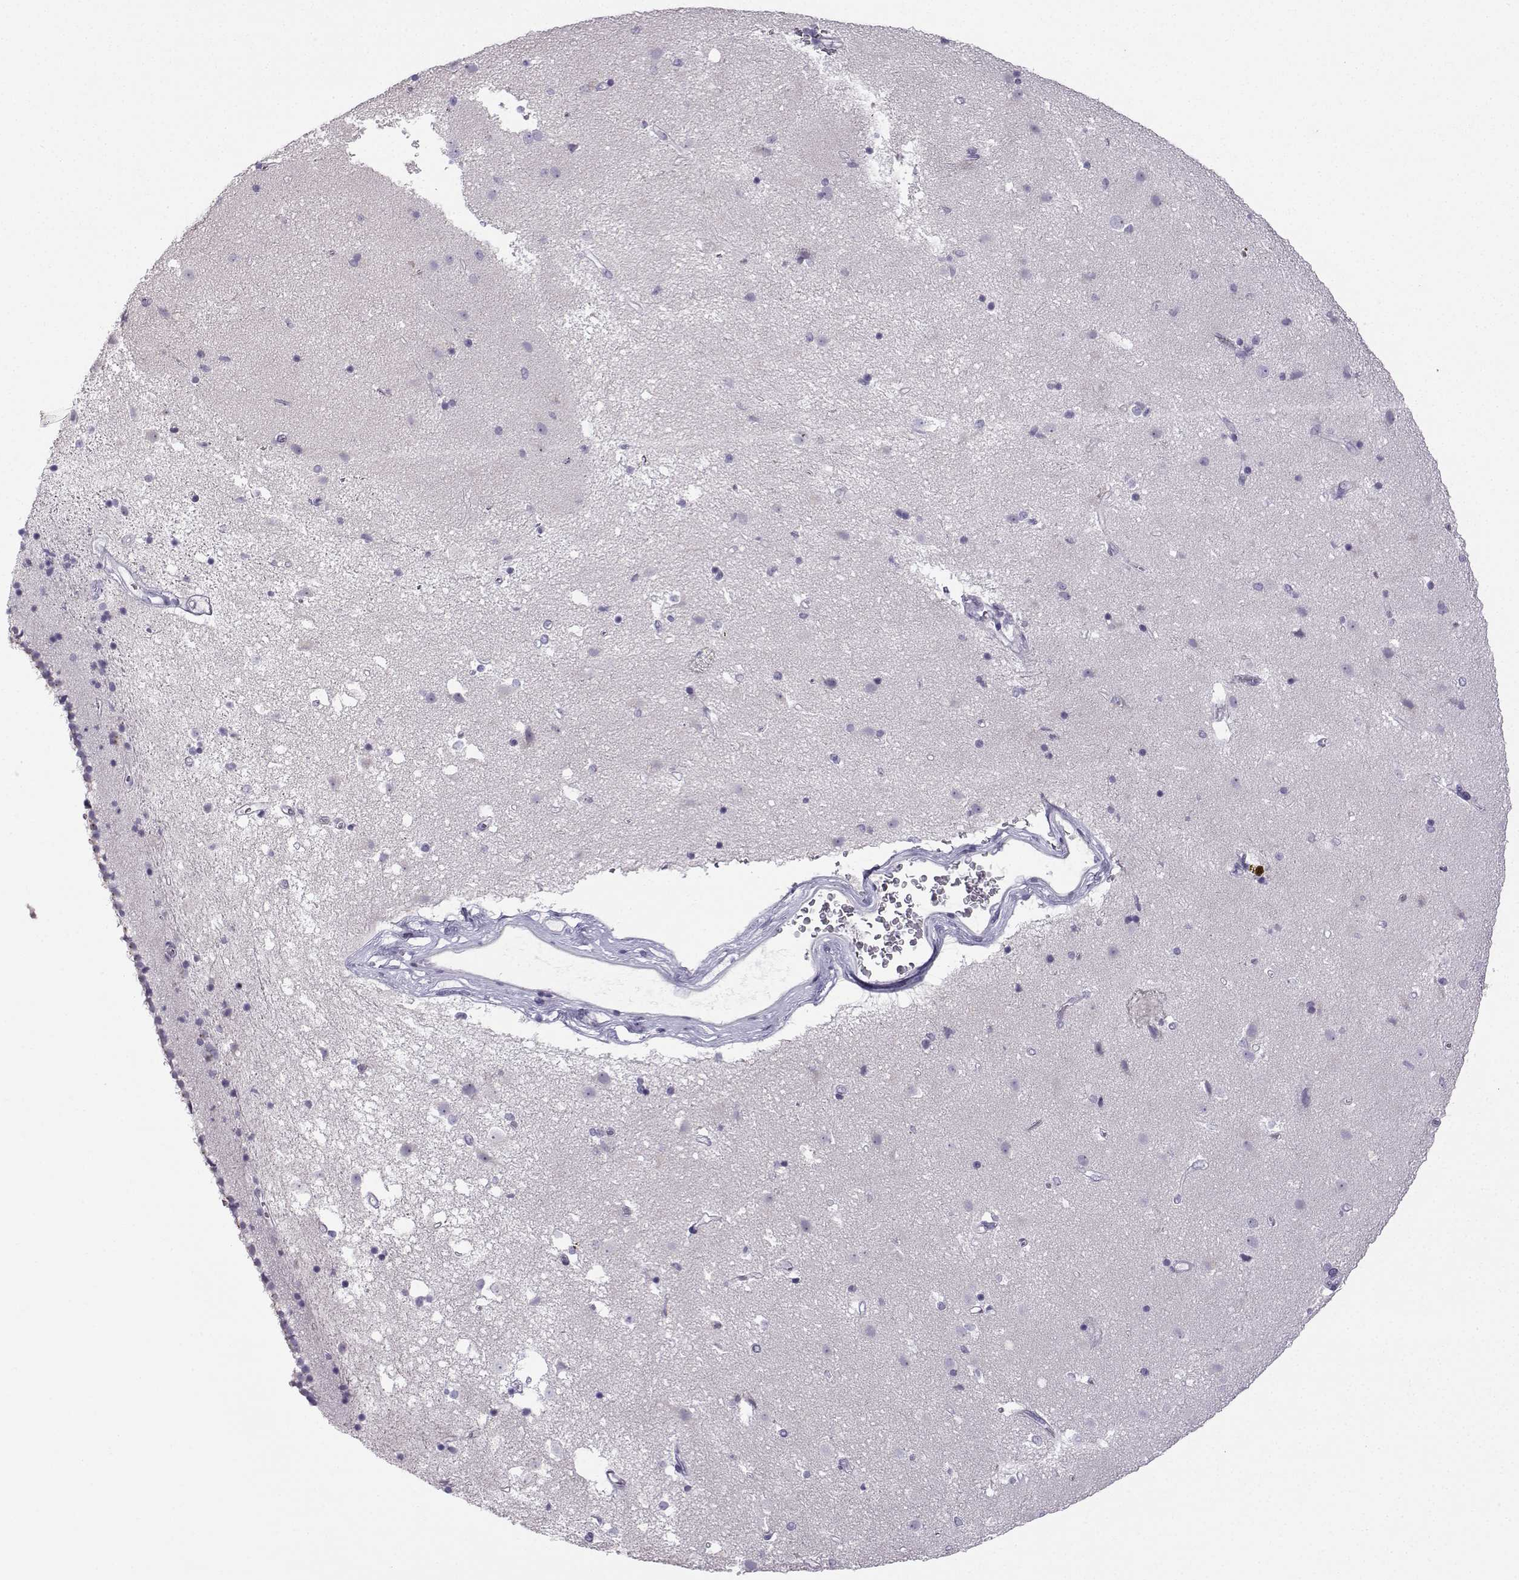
{"staining": {"intensity": "negative", "quantity": "none", "location": "none"}, "tissue": "caudate", "cell_type": "Glial cells", "image_type": "normal", "snomed": [{"axis": "morphology", "description": "Normal tissue, NOS"}, {"axis": "topography", "description": "Lateral ventricle wall"}], "caption": "IHC micrograph of unremarkable human caudate stained for a protein (brown), which exhibits no positivity in glial cells. (DAB (3,3'-diaminobenzidine) IHC visualized using brightfield microscopy, high magnification).", "gene": "ZBTB8B", "patient": {"sex": "female", "age": 71}}